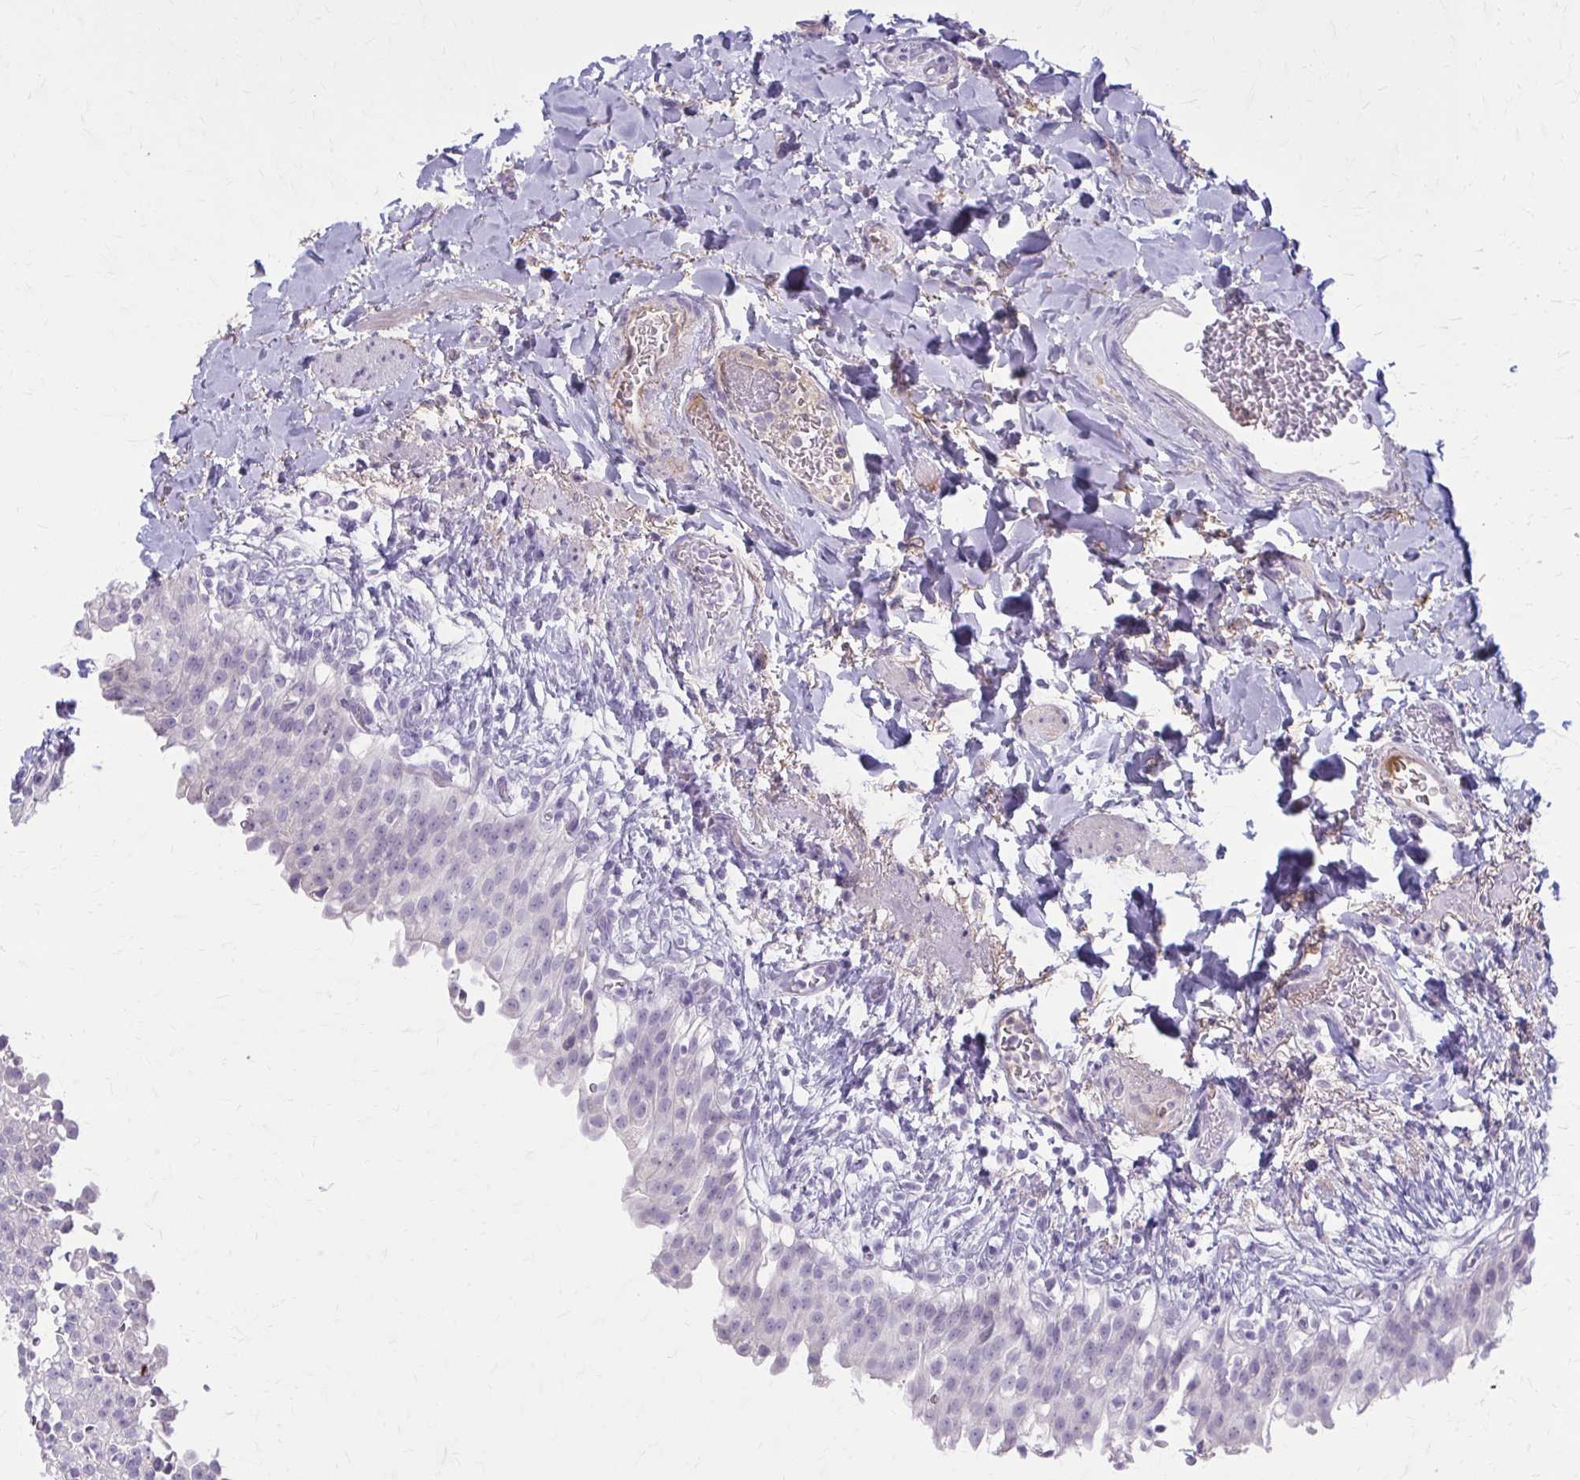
{"staining": {"intensity": "negative", "quantity": "none", "location": "none"}, "tissue": "urinary bladder", "cell_type": "Urothelial cells", "image_type": "normal", "snomed": [{"axis": "morphology", "description": "Normal tissue, NOS"}, {"axis": "topography", "description": "Urinary bladder"}, {"axis": "topography", "description": "Peripheral nerve tissue"}], "caption": "Urothelial cells show no significant protein positivity in benign urinary bladder. The staining is performed using DAB brown chromogen with nuclei counter-stained in using hematoxylin.", "gene": "SERPIND1", "patient": {"sex": "female", "age": 60}}